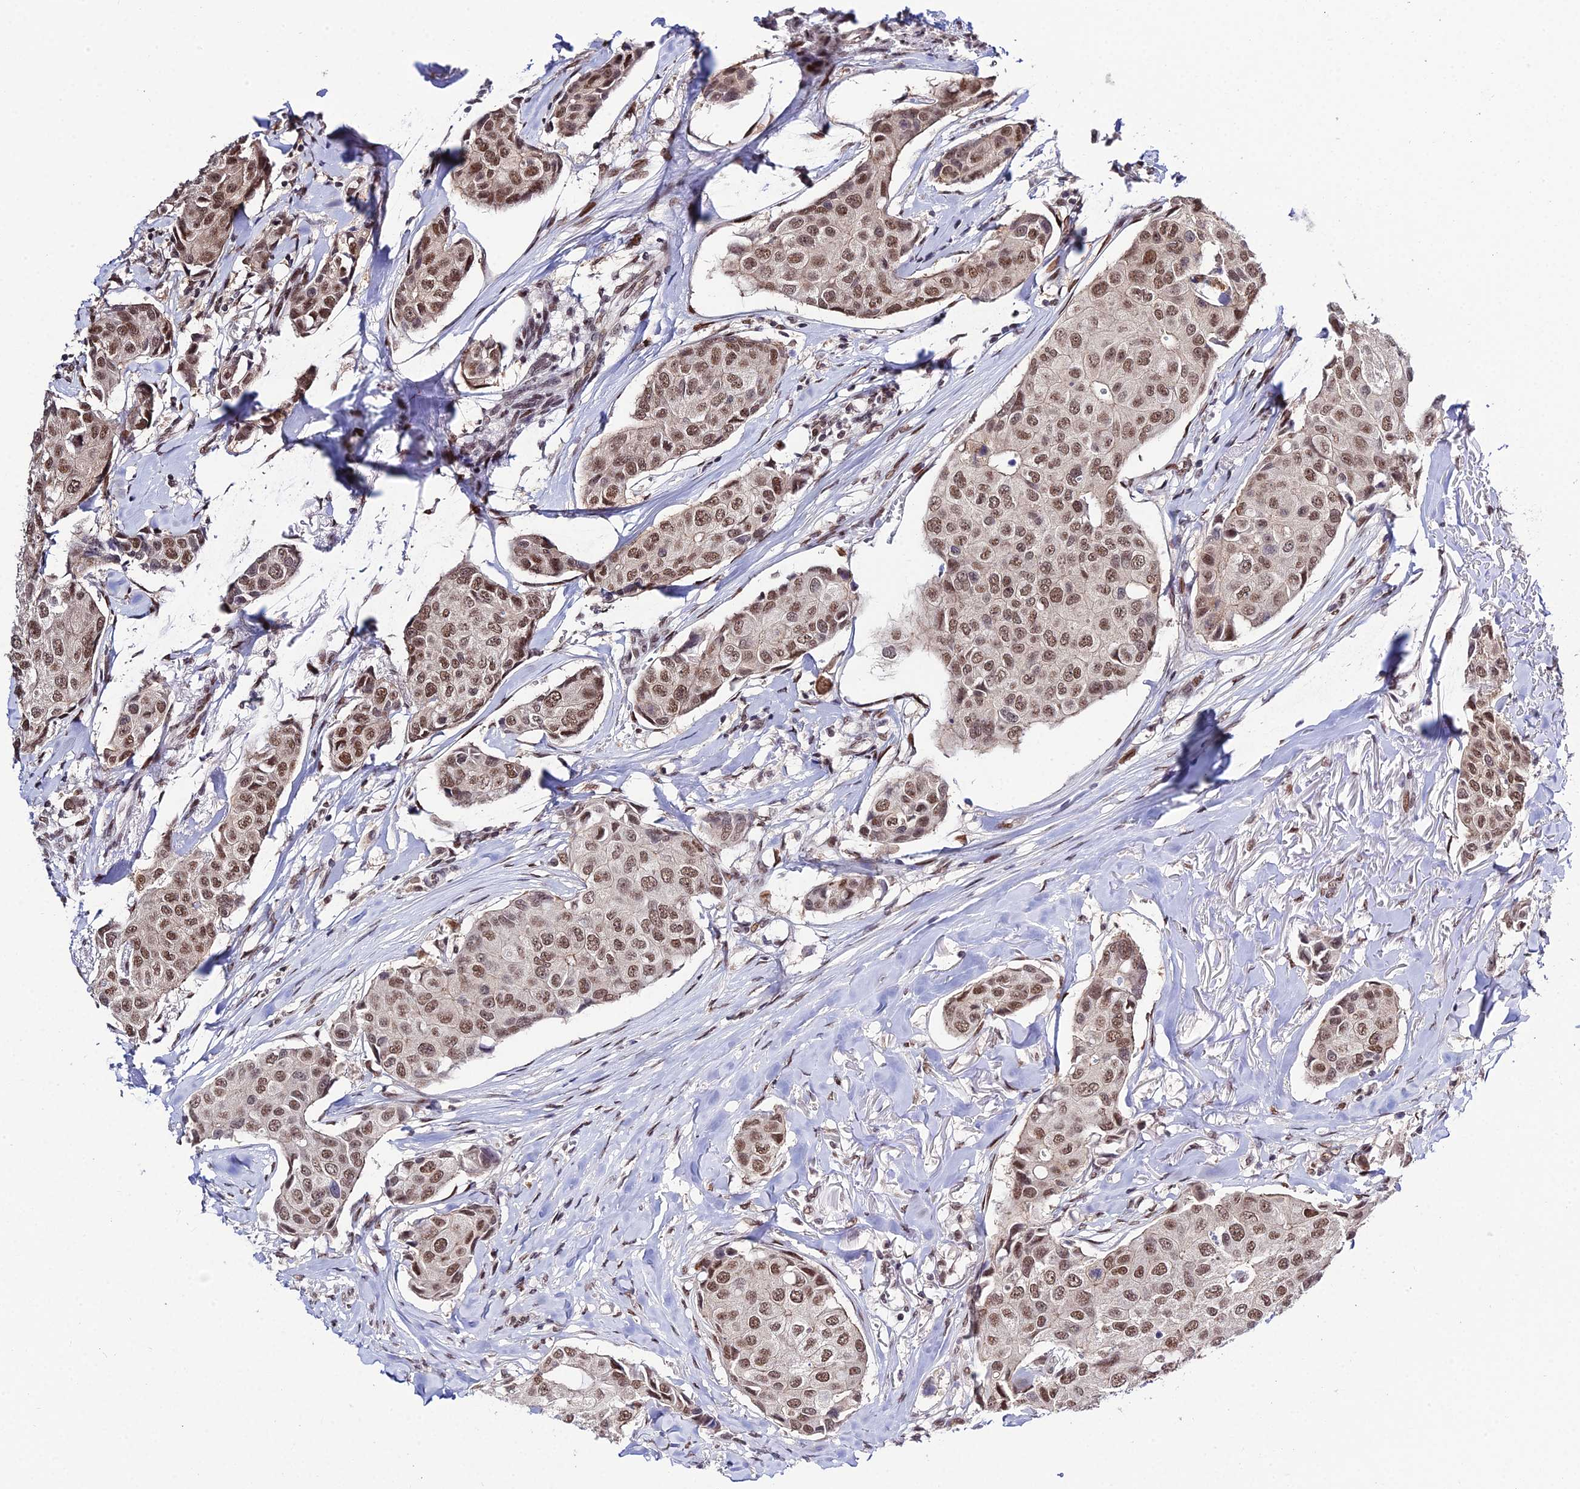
{"staining": {"intensity": "moderate", "quantity": ">75%", "location": "nuclear"}, "tissue": "breast cancer", "cell_type": "Tumor cells", "image_type": "cancer", "snomed": [{"axis": "morphology", "description": "Duct carcinoma"}, {"axis": "topography", "description": "Breast"}], "caption": "DAB (3,3'-diaminobenzidine) immunohistochemical staining of breast invasive ductal carcinoma shows moderate nuclear protein positivity in about >75% of tumor cells.", "gene": "SYT15", "patient": {"sex": "female", "age": 80}}